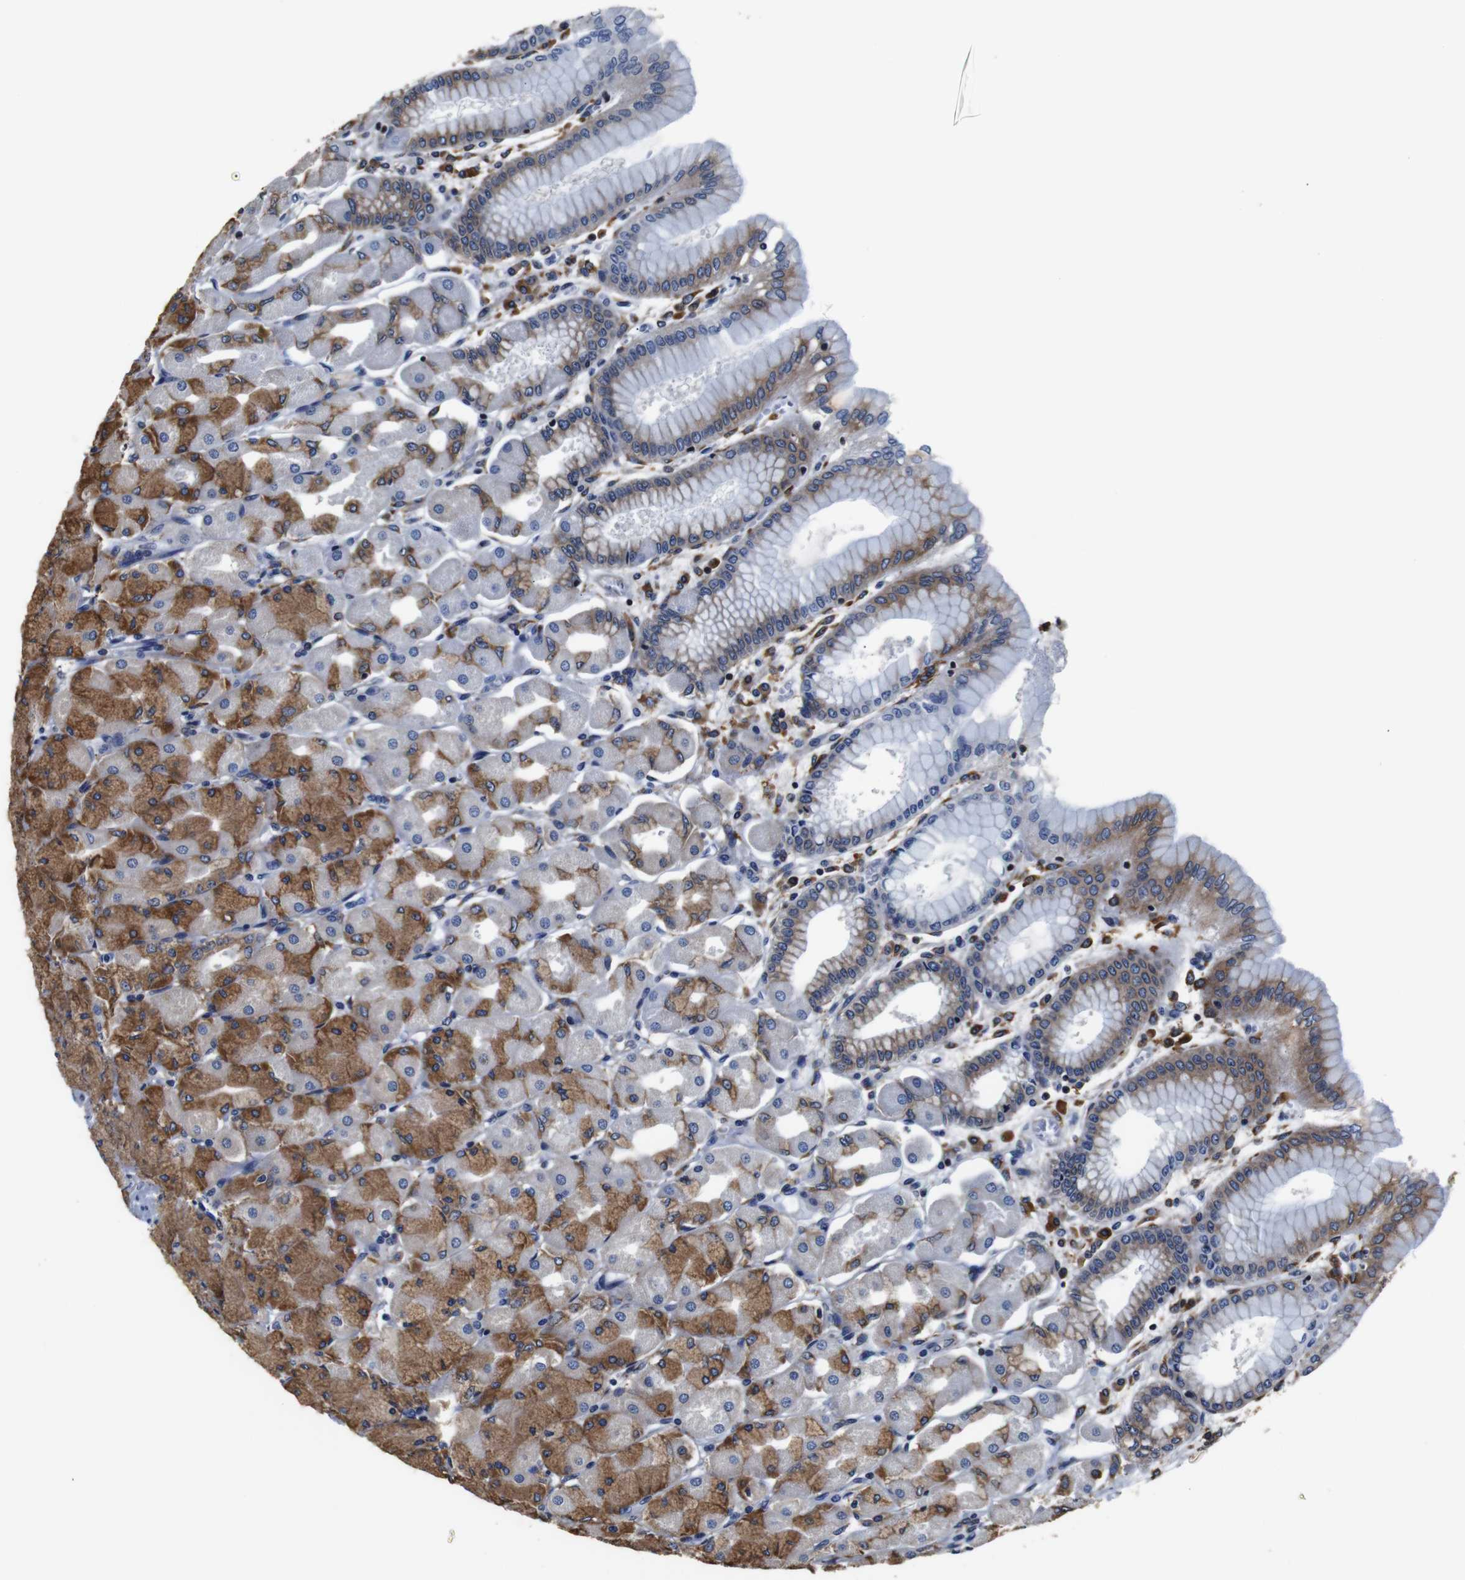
{"staining": {"intensity": "moderate", "quantity": "25%-75%", "location": "cytoplasmic/membranous"}, "tissue": "stomach", "cell_type": "Glandular cells", "image_type": "normal", "snomed": [{"axis": "morphology", "description": "Normal tissue, NOS"}, {"axis": "topography", "description": "Stomach, upper"}], "caption": "Immunohistochemistry (DAB (3,3'-diaminobenzidine)) staining of unremarkable human stomach shows moderate cytoplasmic/membranous protein positivity in approximately 25%-75% of glandular cells.", "gene": "PPIB", "patient": {"sex": "female", "age": 56}}